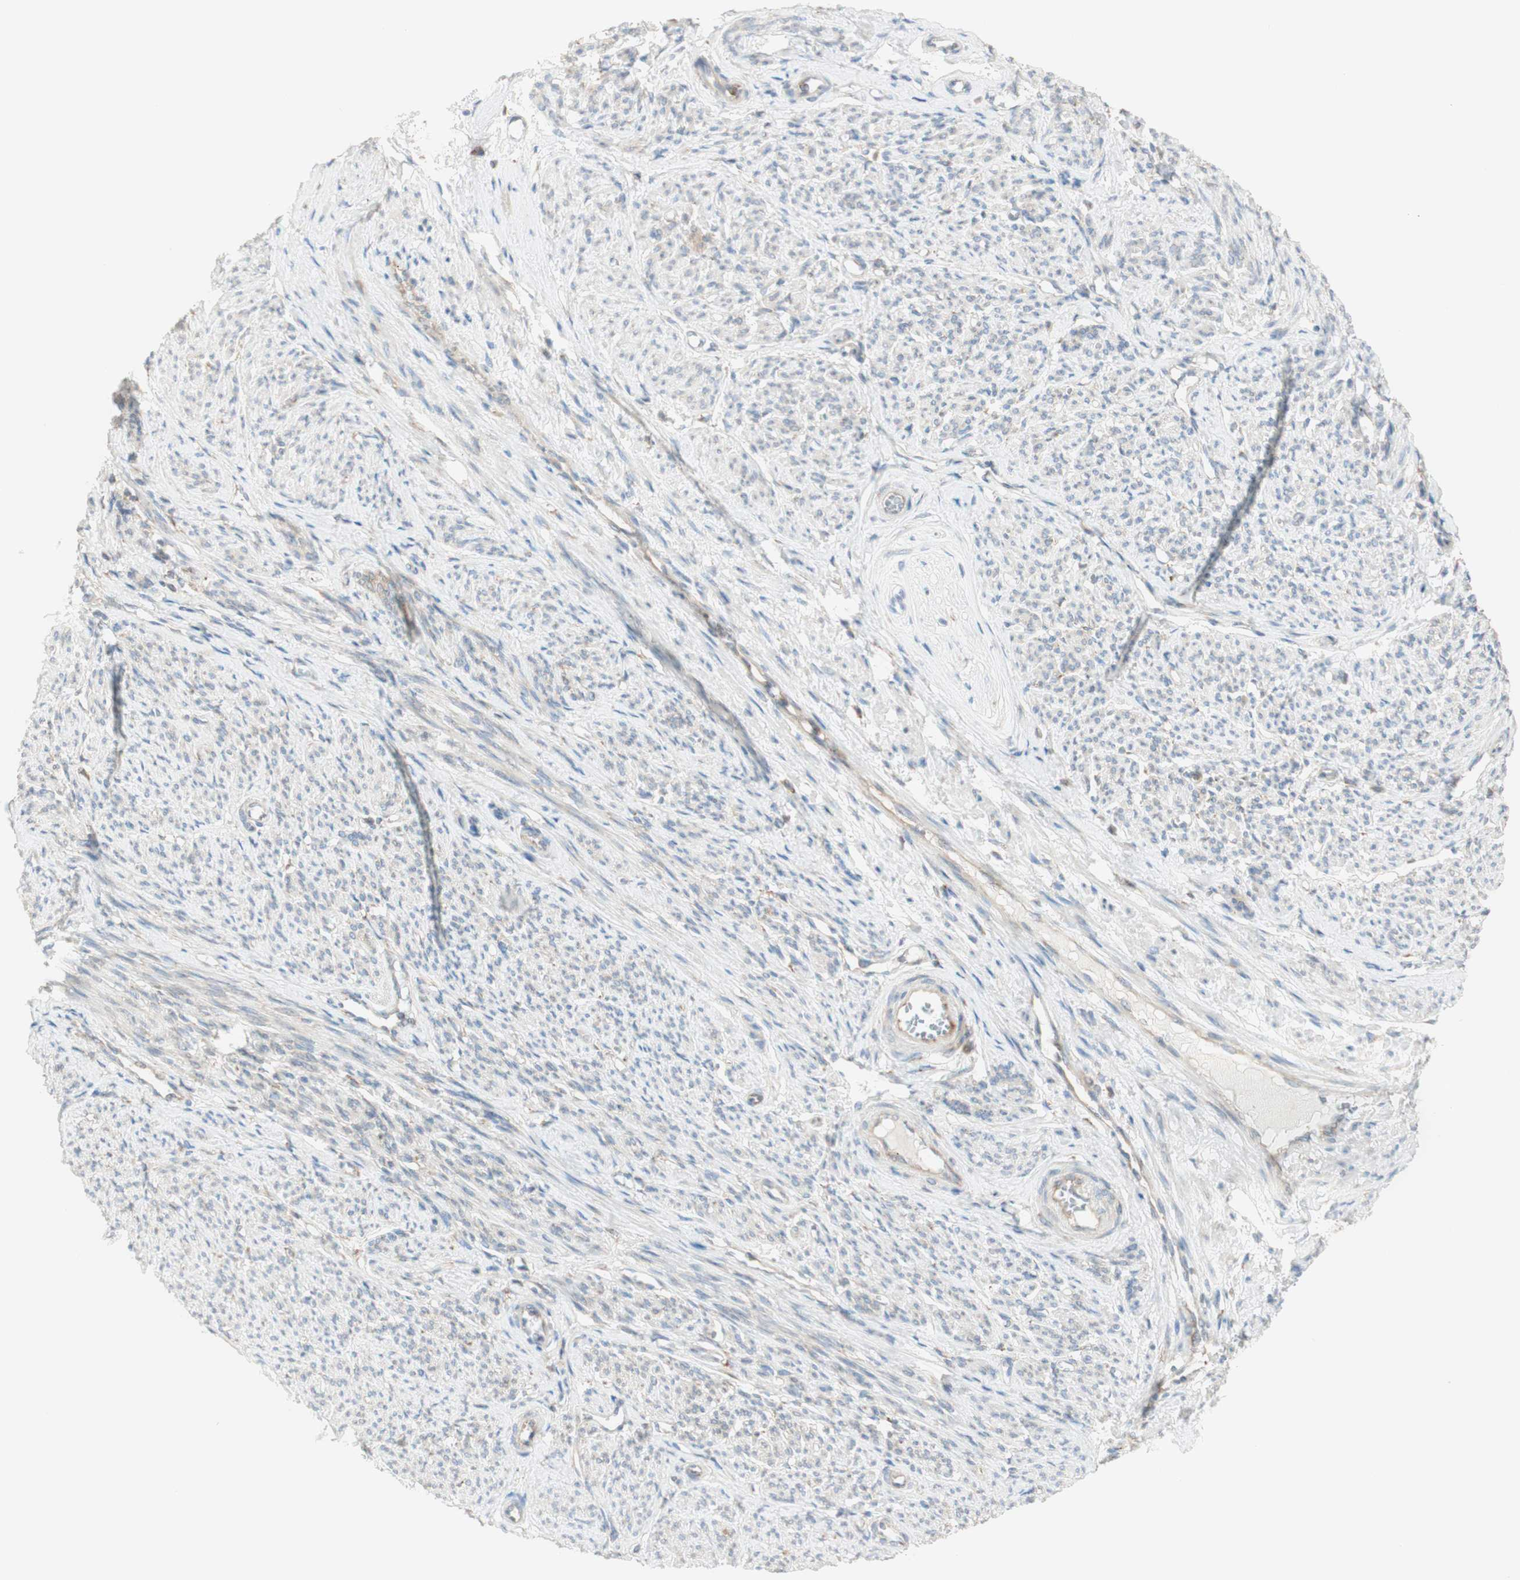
{"staining": {"intensity": "negative", "quantity": "none", "location": "none"}, "tissue": "smooth muscle", "cell_type": "Smooth muscle cells", "image_type": "normal", "snomed": [{"axis": "morphology", "description": "Normal tissue, NOS"}, {"axis": "topography", "description": "Smooth muscle"}], "caption": "Smooth muscle stained for a protein using immunohistochemistry reveals no positivity smooth muscle cells.", "gene": "MANF", "patient": {"sex": "female", "age": 65}}